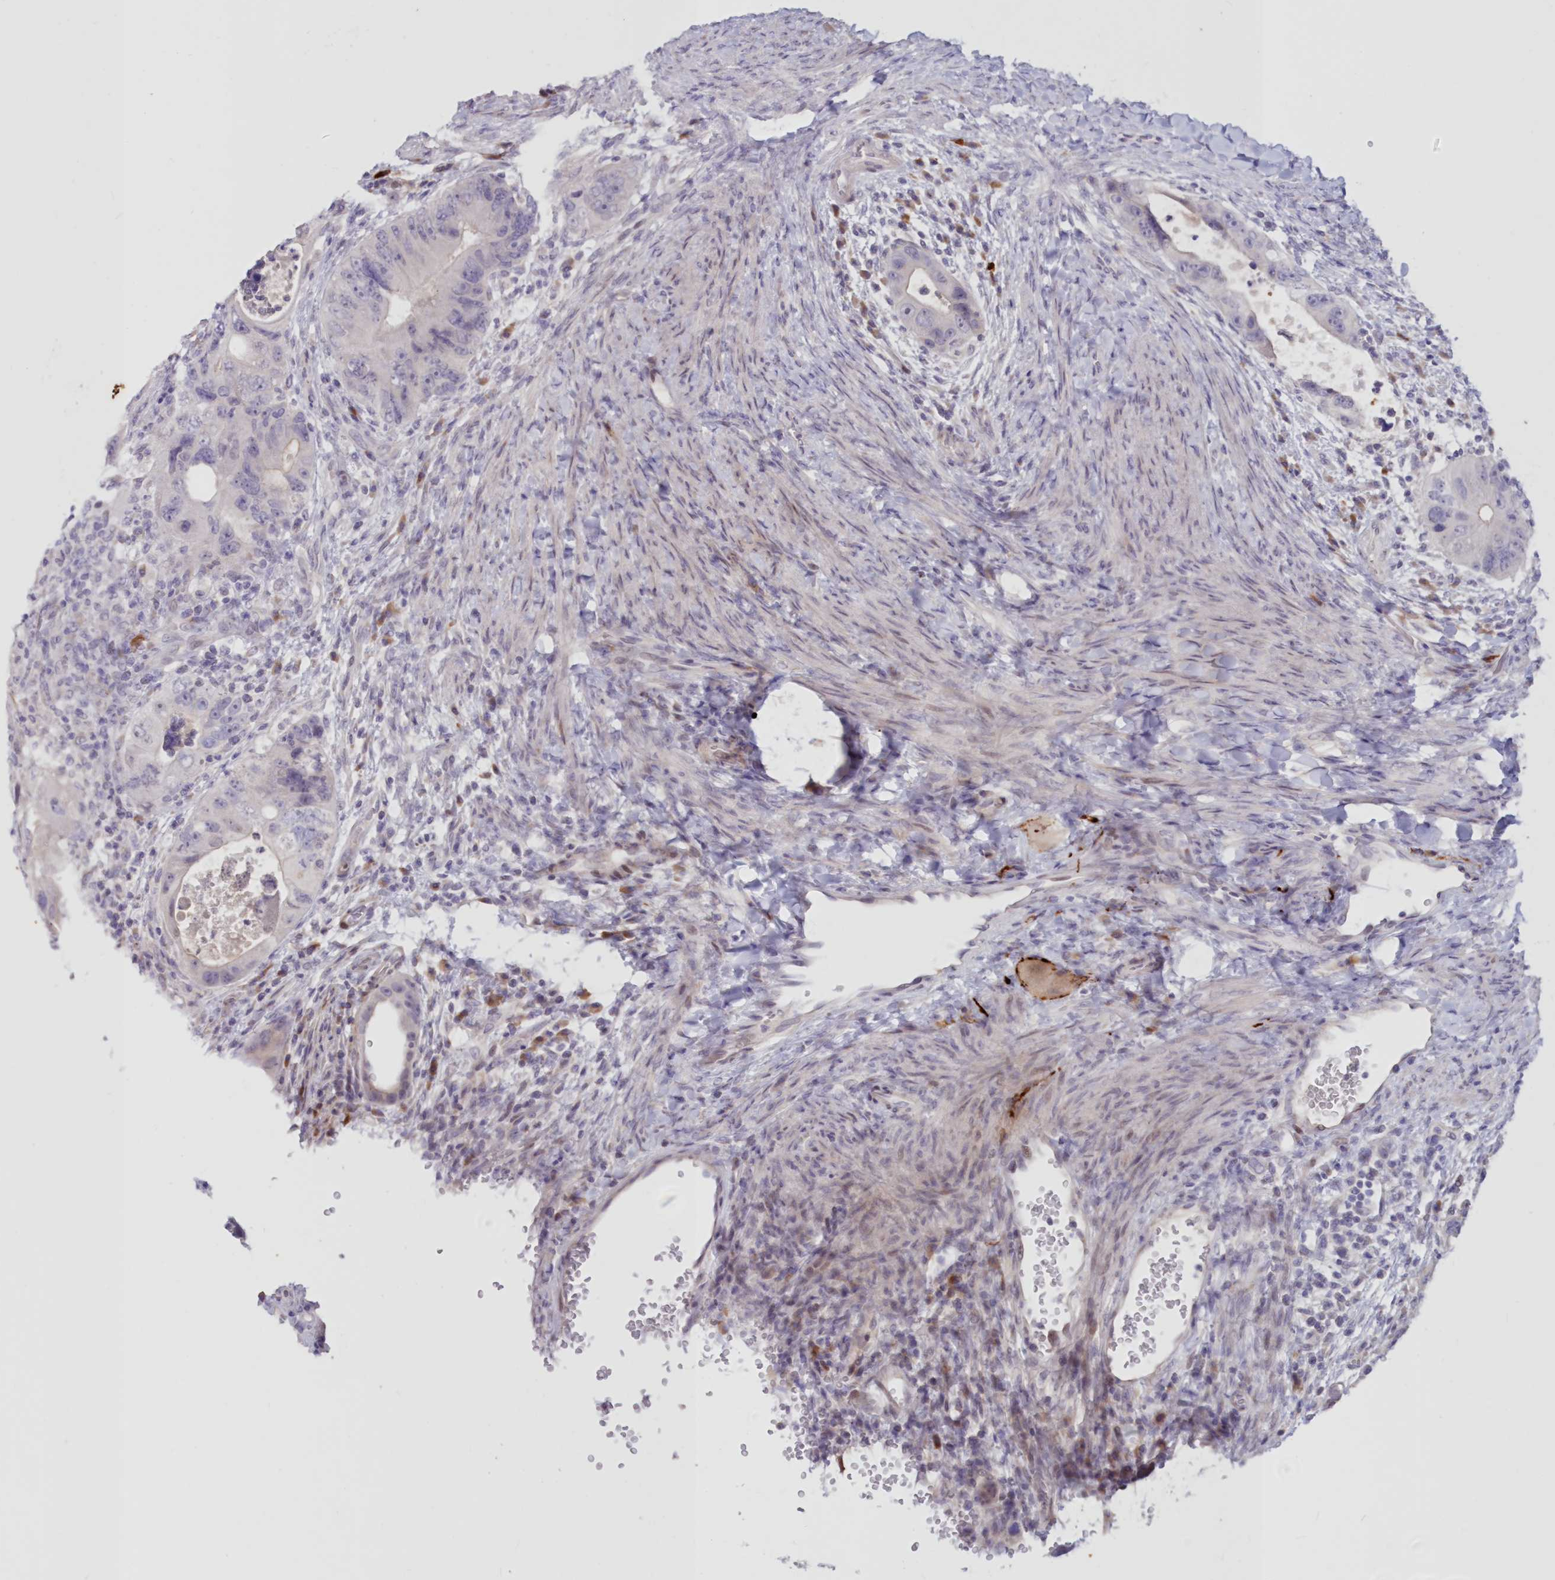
{"staining": {"intensity": "negative", "quantity": "none", "location": "none"}, "tissue": "colorectal cancer", "cell_type": "Tumor cells", "image_type": "cancer", "snomed": [{"axis": "morphology", "description": "Adenocarcinoma, NOS"}, {"axis": "topography", "description": "Rectum"}], "caption": "Colorectal cancer stained for a protein using immunohistochemistry exhibits no staining tumor cells.", "gene": "SNED1", "patient": {"sex": "male", "age": 59}}